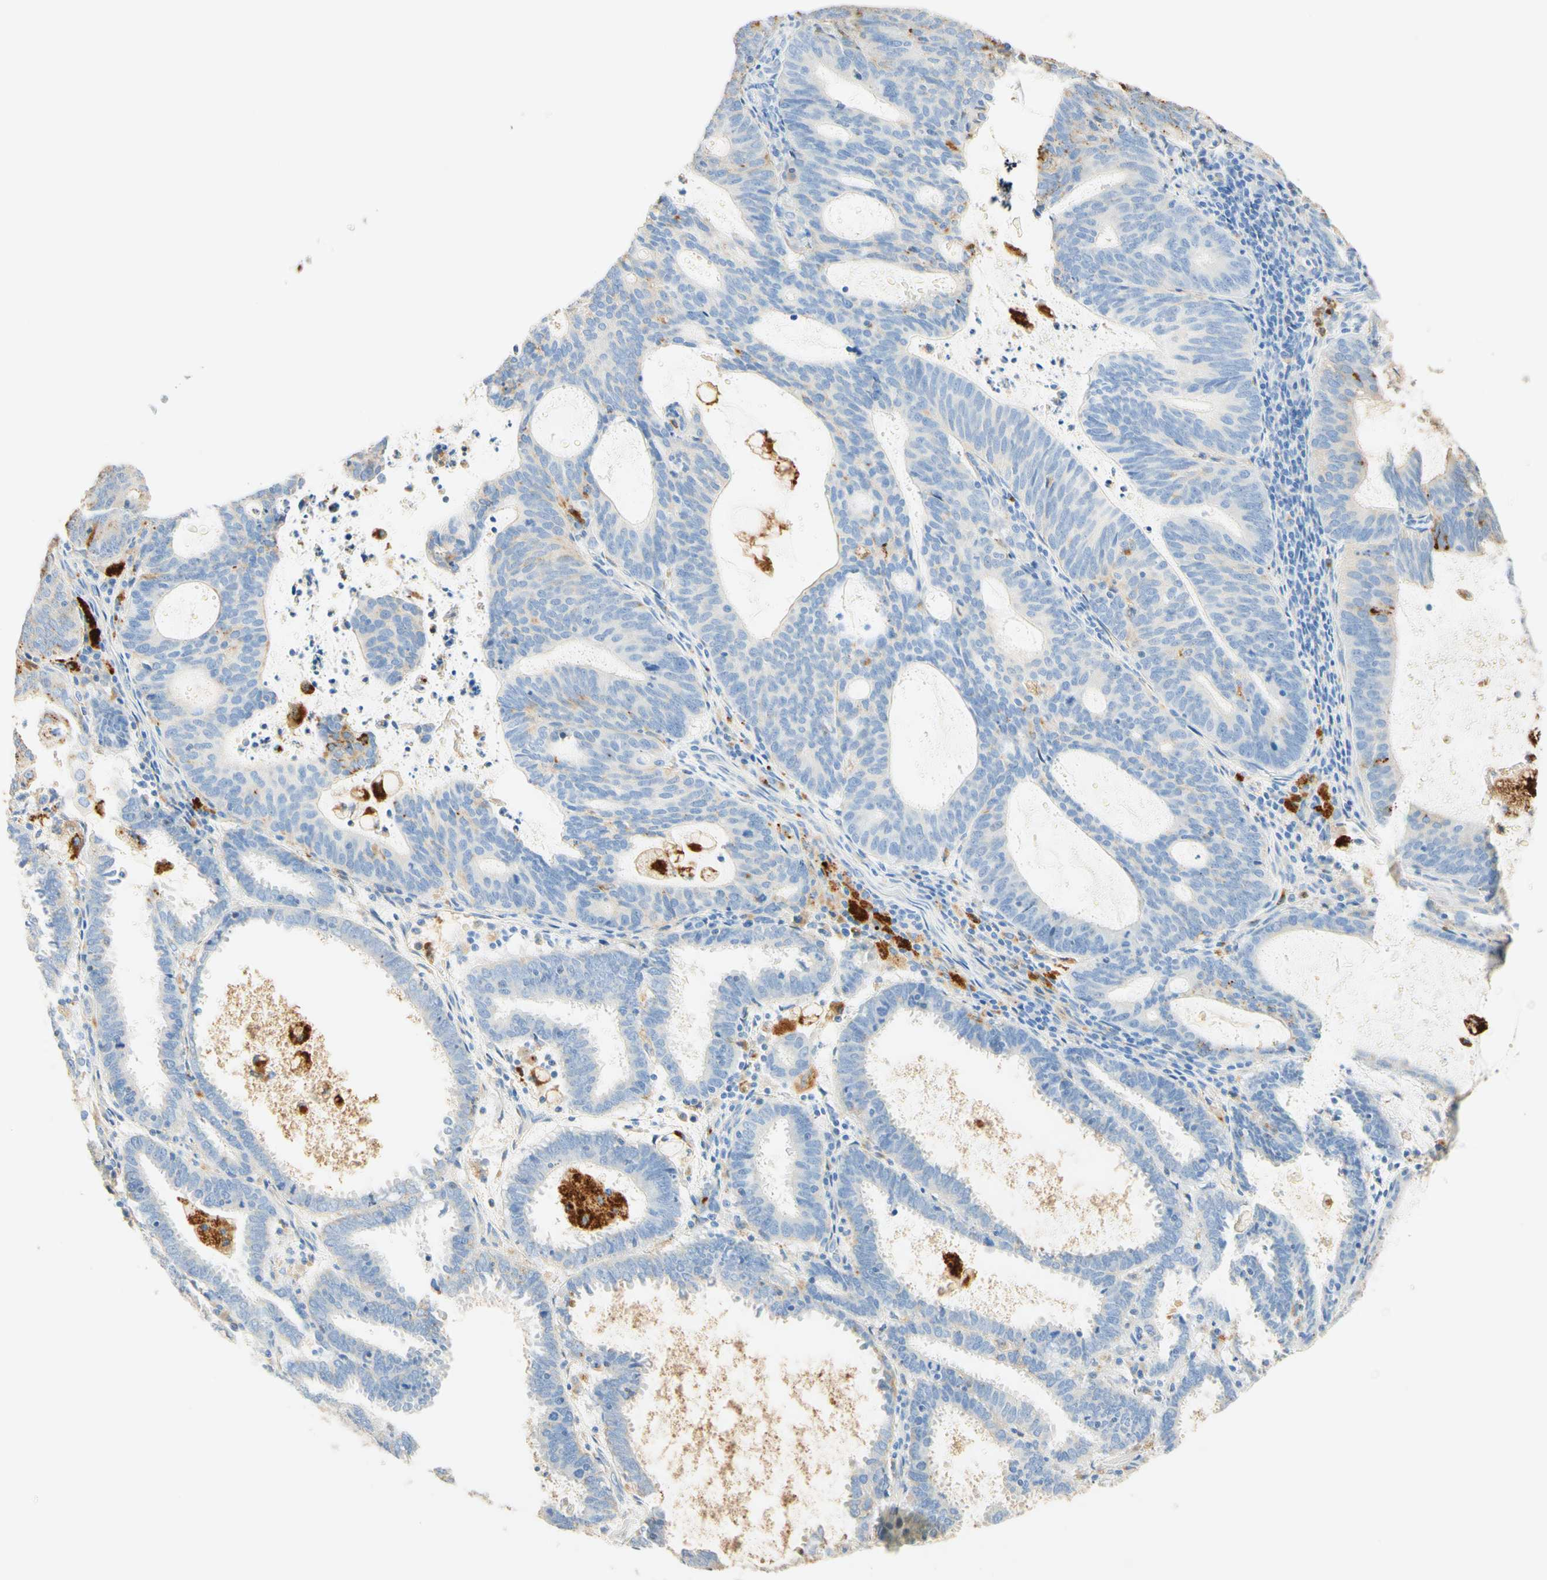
{"staining": {"intensity": "moderate", "quantity": "<25%", "location": "cytoplasmic/membranous"}, "tissue": "endometrial cancer", "cell_type": "Tumor cells", "image_type": "cancer", "snomed": [{"axis": "morphology", "description": "Adenocarcinoma, NOS"}, {"axis": "topography", "description": "Uterus"}], "caption": "This photomicrograph reveals immunohistochemistry staining of endometrial cancer (adenocarcinoma), with low moderate cytoplasmic/membranous expression in about <25% of tumor cells.", "gene": "CD63", "patient": {"sex": "female", "age": 83}}